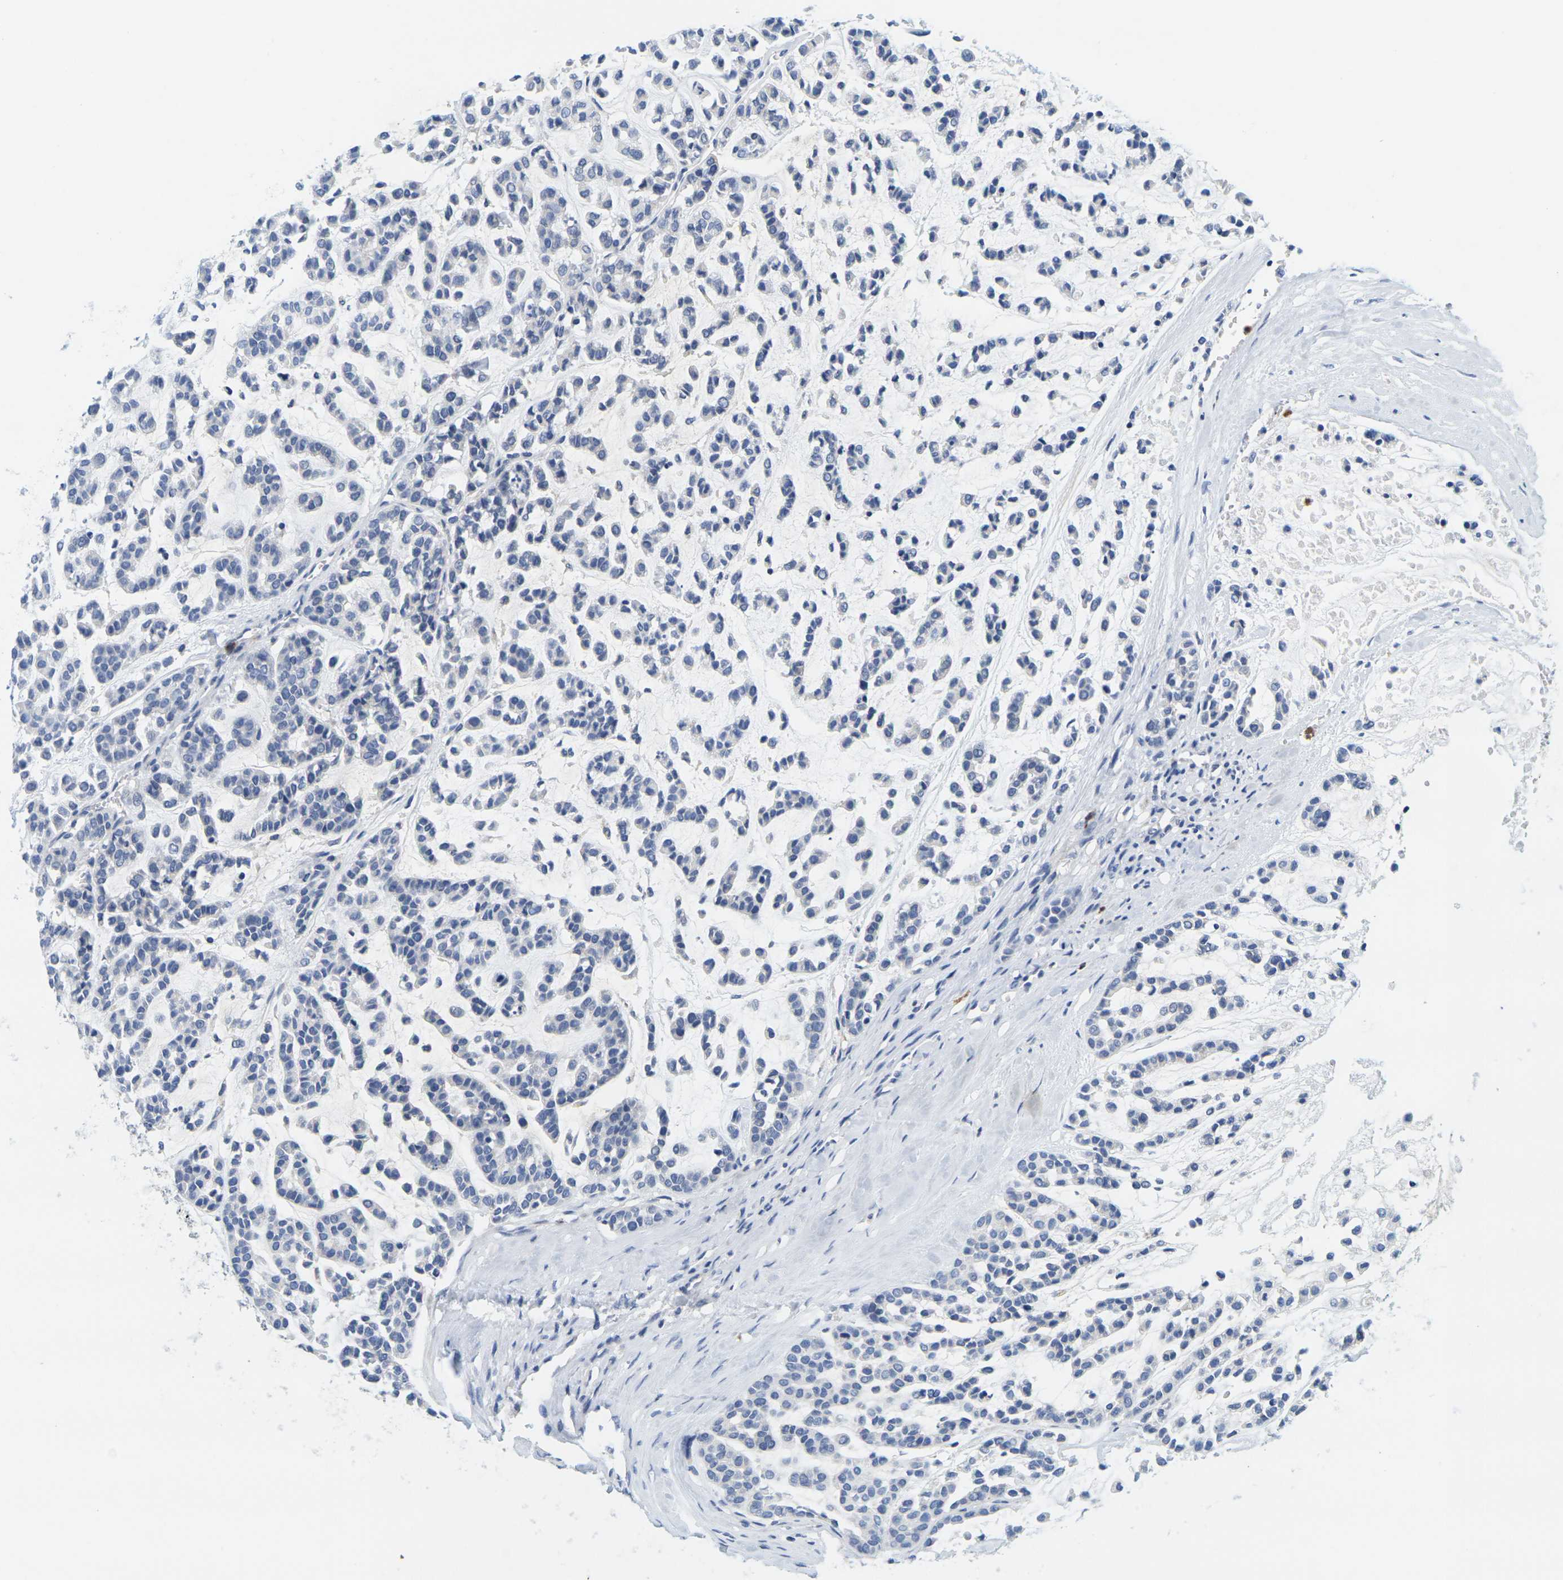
{"staining": {"intensity": "negative", "quantity": "none", "location": "none"}, "tissue": "head and neck cancer", "cell_type": "Tumor cells", "image_type": "cancer", "snomed": [{"axis": "morphology", "description": "Adenocarcinoma, NOS"}, {"axis": "morphology", "description": "Adenoma, NOS"}, {"axis": "topography", "description": "Head-Neck"}], "caption": "Immunohistochemistry (IHC) of human adenocarcinoma (head and neck) demonstrates no positivity in tumor cells.", "gene": "KLK5", "patient": {"sex": "female", "age": 55}}